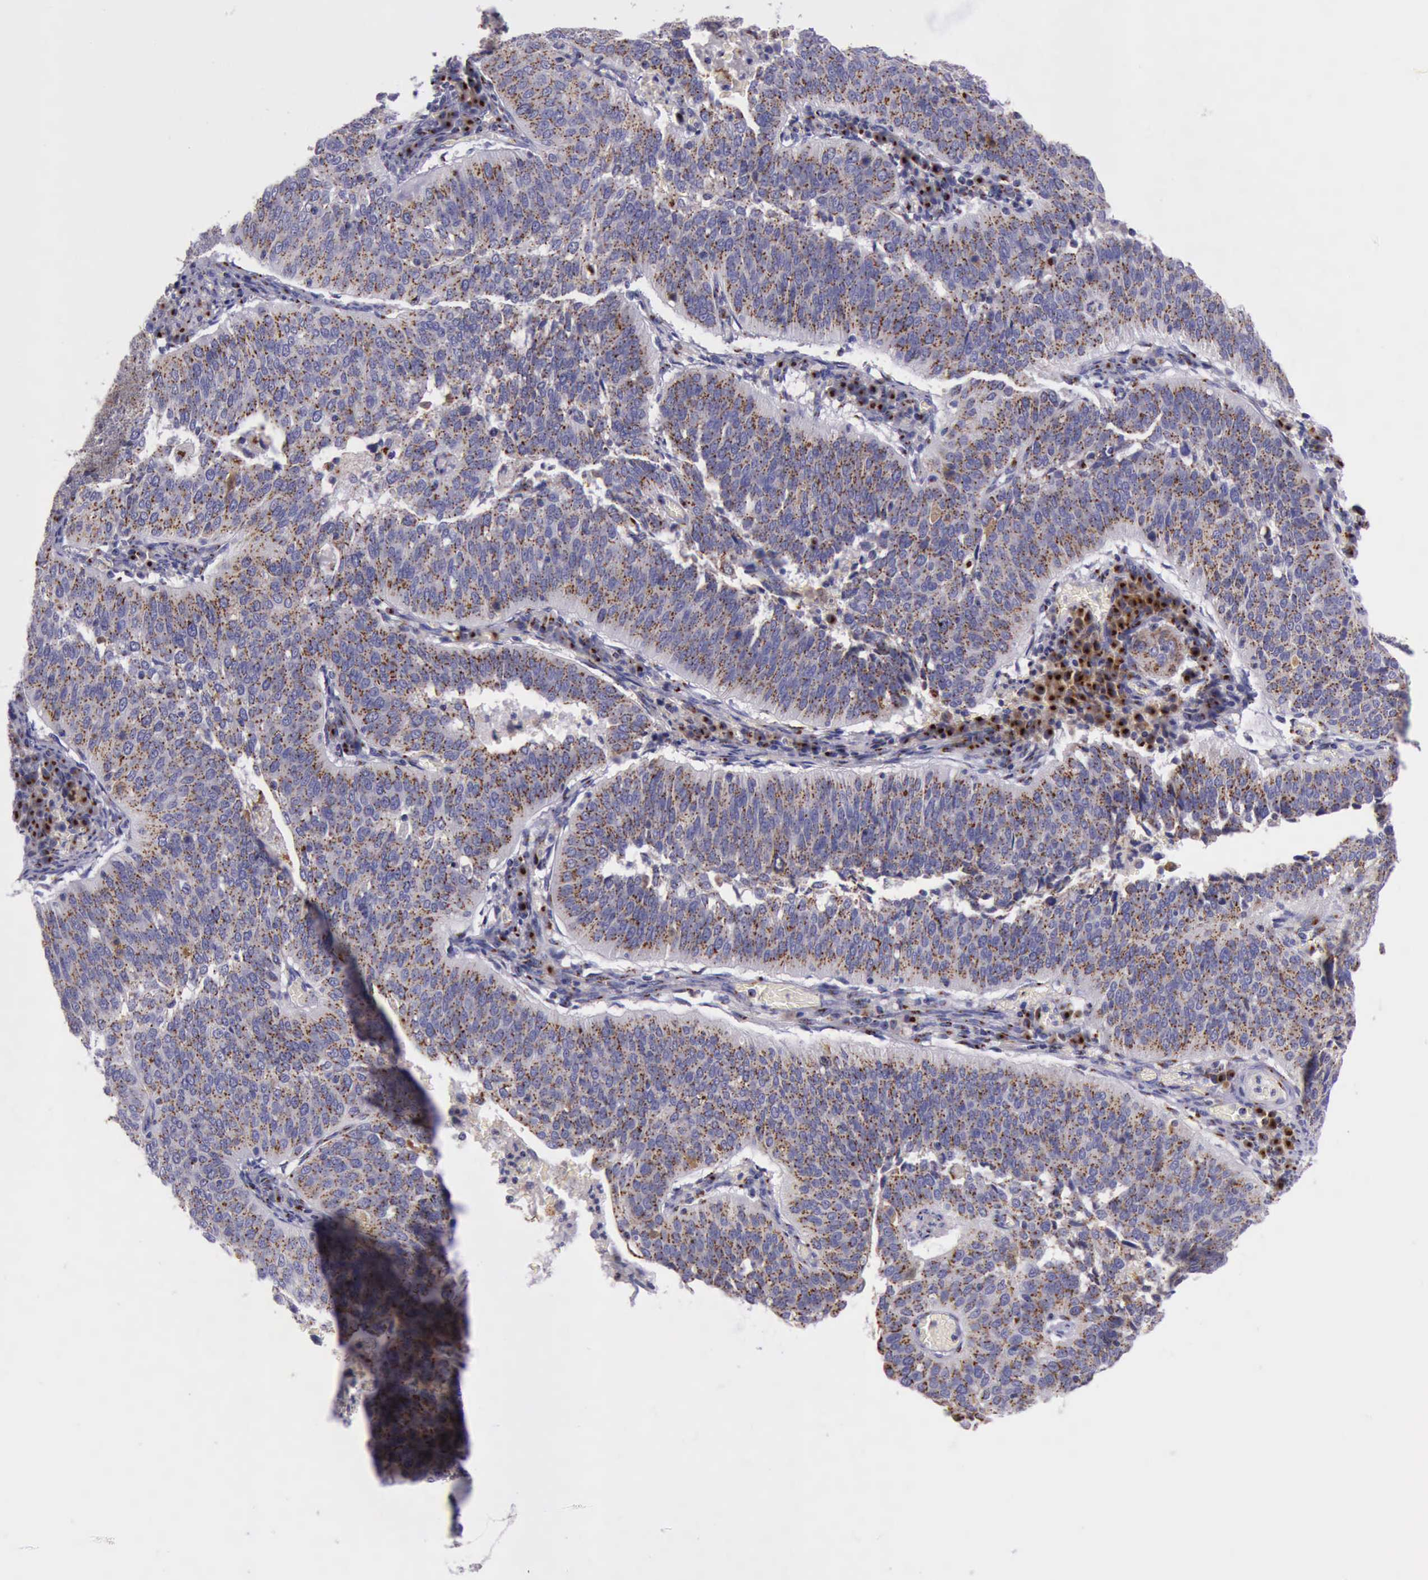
{"staining": {"intensity": "strong", "quantity": ">75%", "location": "cytoplasmic/membranous"}, "tissue": "cervical cancer", "cell_type": "Tumor cells", "image_type": "cancer", "snomed": [{"axis": "morphology", "description": "Squamous cell carcinoma, NOS"}, {"axis": "topography", "description": "Cervix"}], "caption": "Cervical squamous cell carcinoma tissue shows strong cytoplasmic/membranous expression in approximately >75% of tumor cells", "gene": "GOLGA5", "patient": {"sex": "female", "age": 39}}